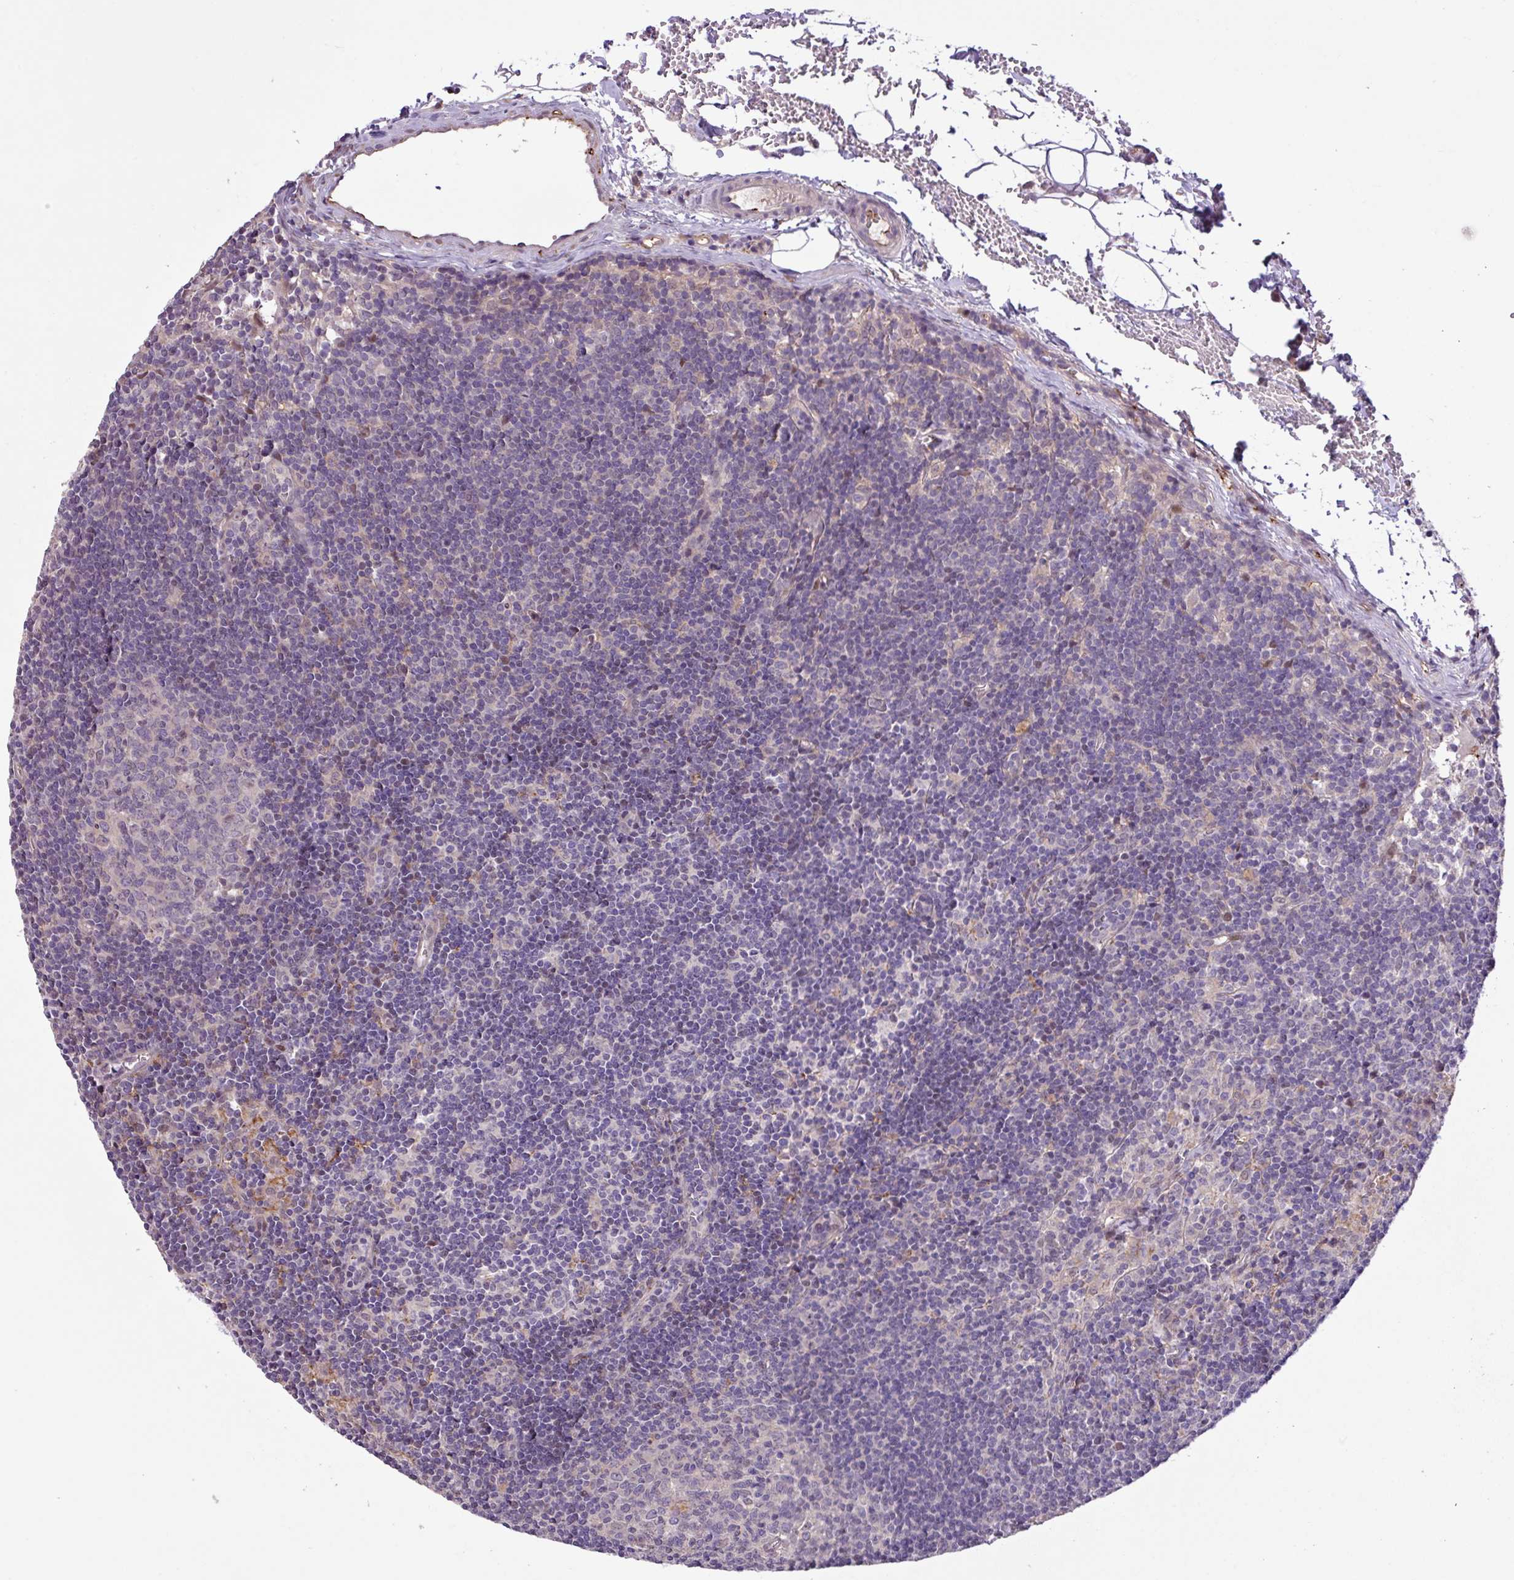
{"staining": {"intensity": "negative", "quantity": "none", "location": "none"}, "tissue": "lymph node", "cell_type": "Germinal center cells", "image_type": "normal", "snomed": [{"axis": "morphology", "description": "Normal tissue, NOS"}, {"axis": "topography", "description": "Lymph node"}], "caption": "There is no significant positivity in germinal center cells of lymph node. (DAB (3,3'-diaminobenzidine) immunohistochemistry, high magnification).", "gene": "RPP25L", "patient": {"sex": "female", "age": 29}}